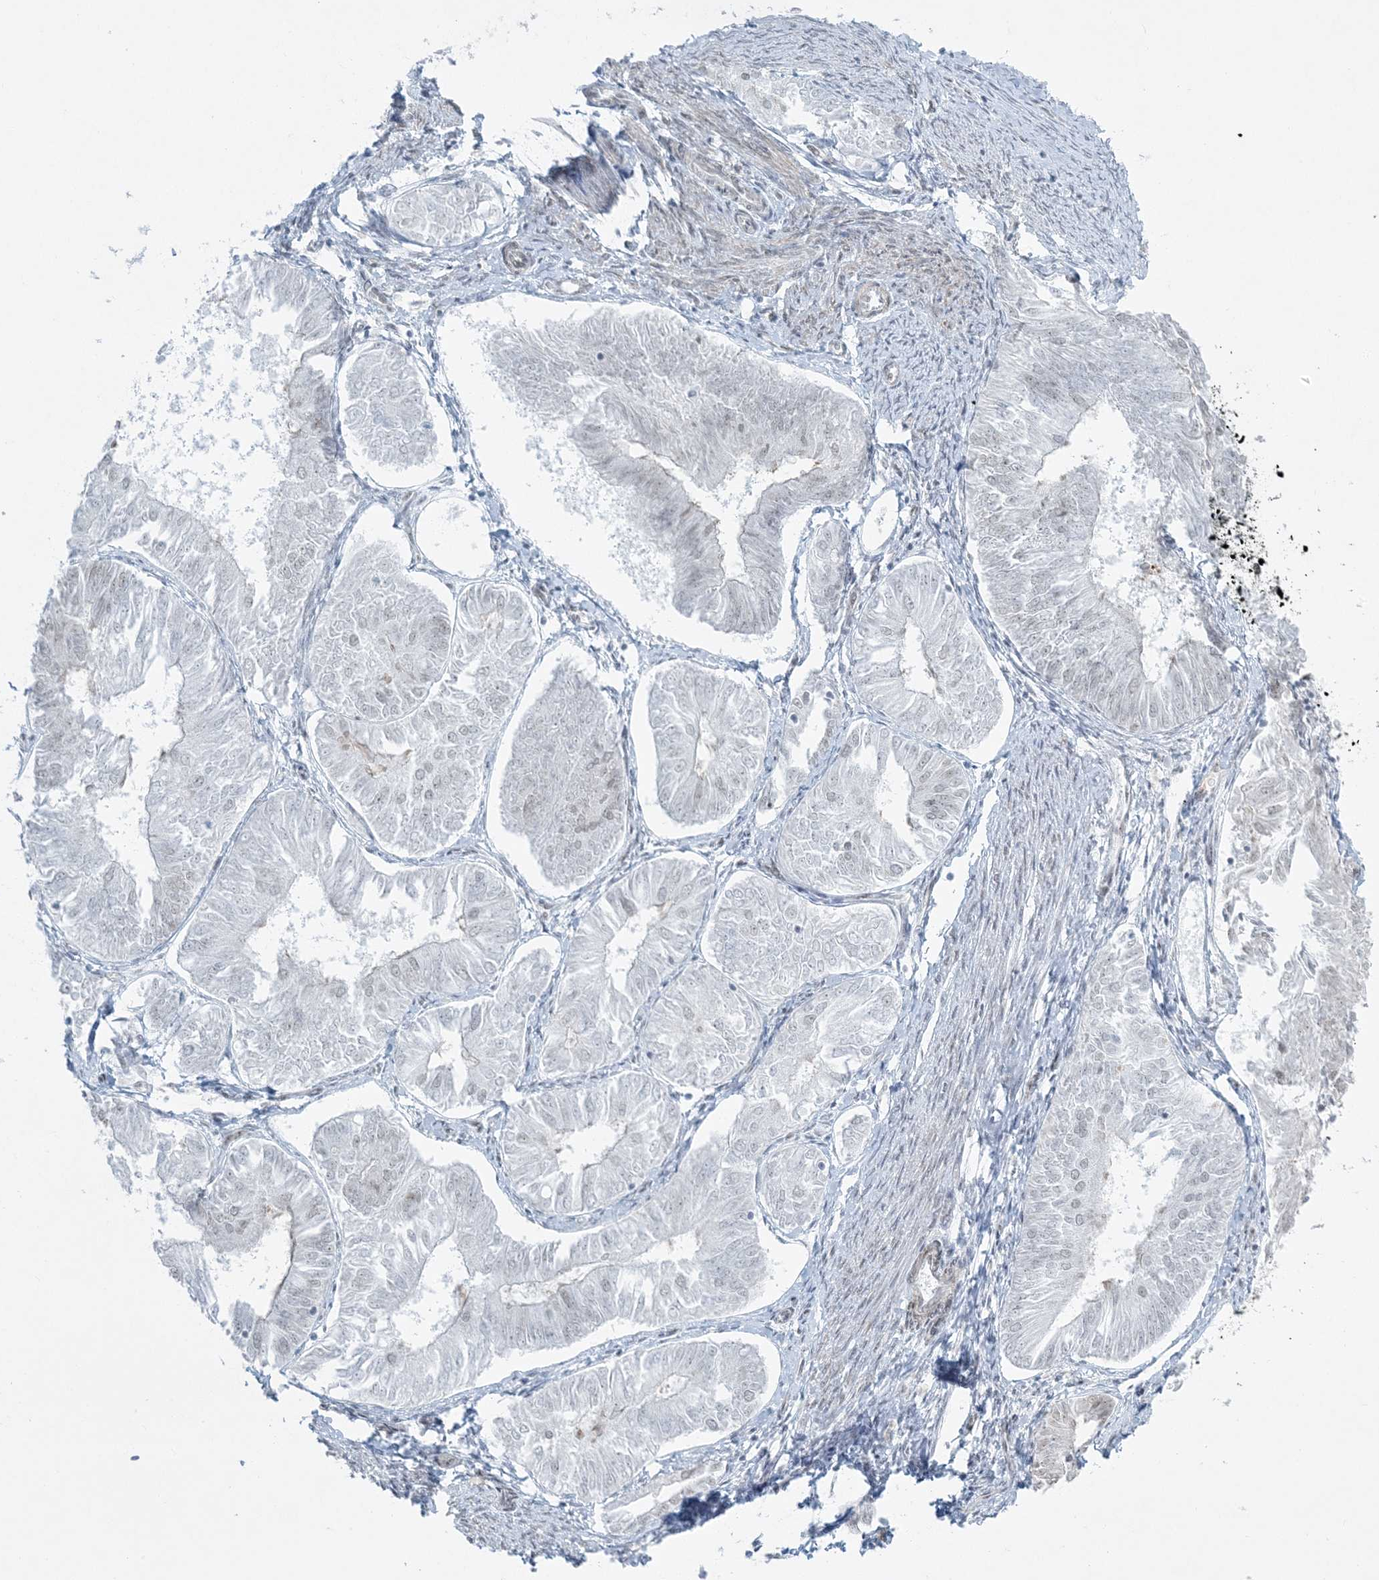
{"staining": {"intensity": "negative", "quantity": "none", "location": "none"}, "tissue": "endometrial cancer", "cell_type": "Tumor cells", "image_type": "cancer", "snomed": [{"axis": "morphology", "description": "Adenocarcinoma, NOS"}, {"axis": "topography", "description": "Endometrium"}], "caption": "Endometrial cancer (adenocarcinoma) stained for a protein using immunohistochemistry (IHC) reveals no positivity tumor cells.", "gene": "ZNF787", "patient": {"sex": "female", "age": 58}}